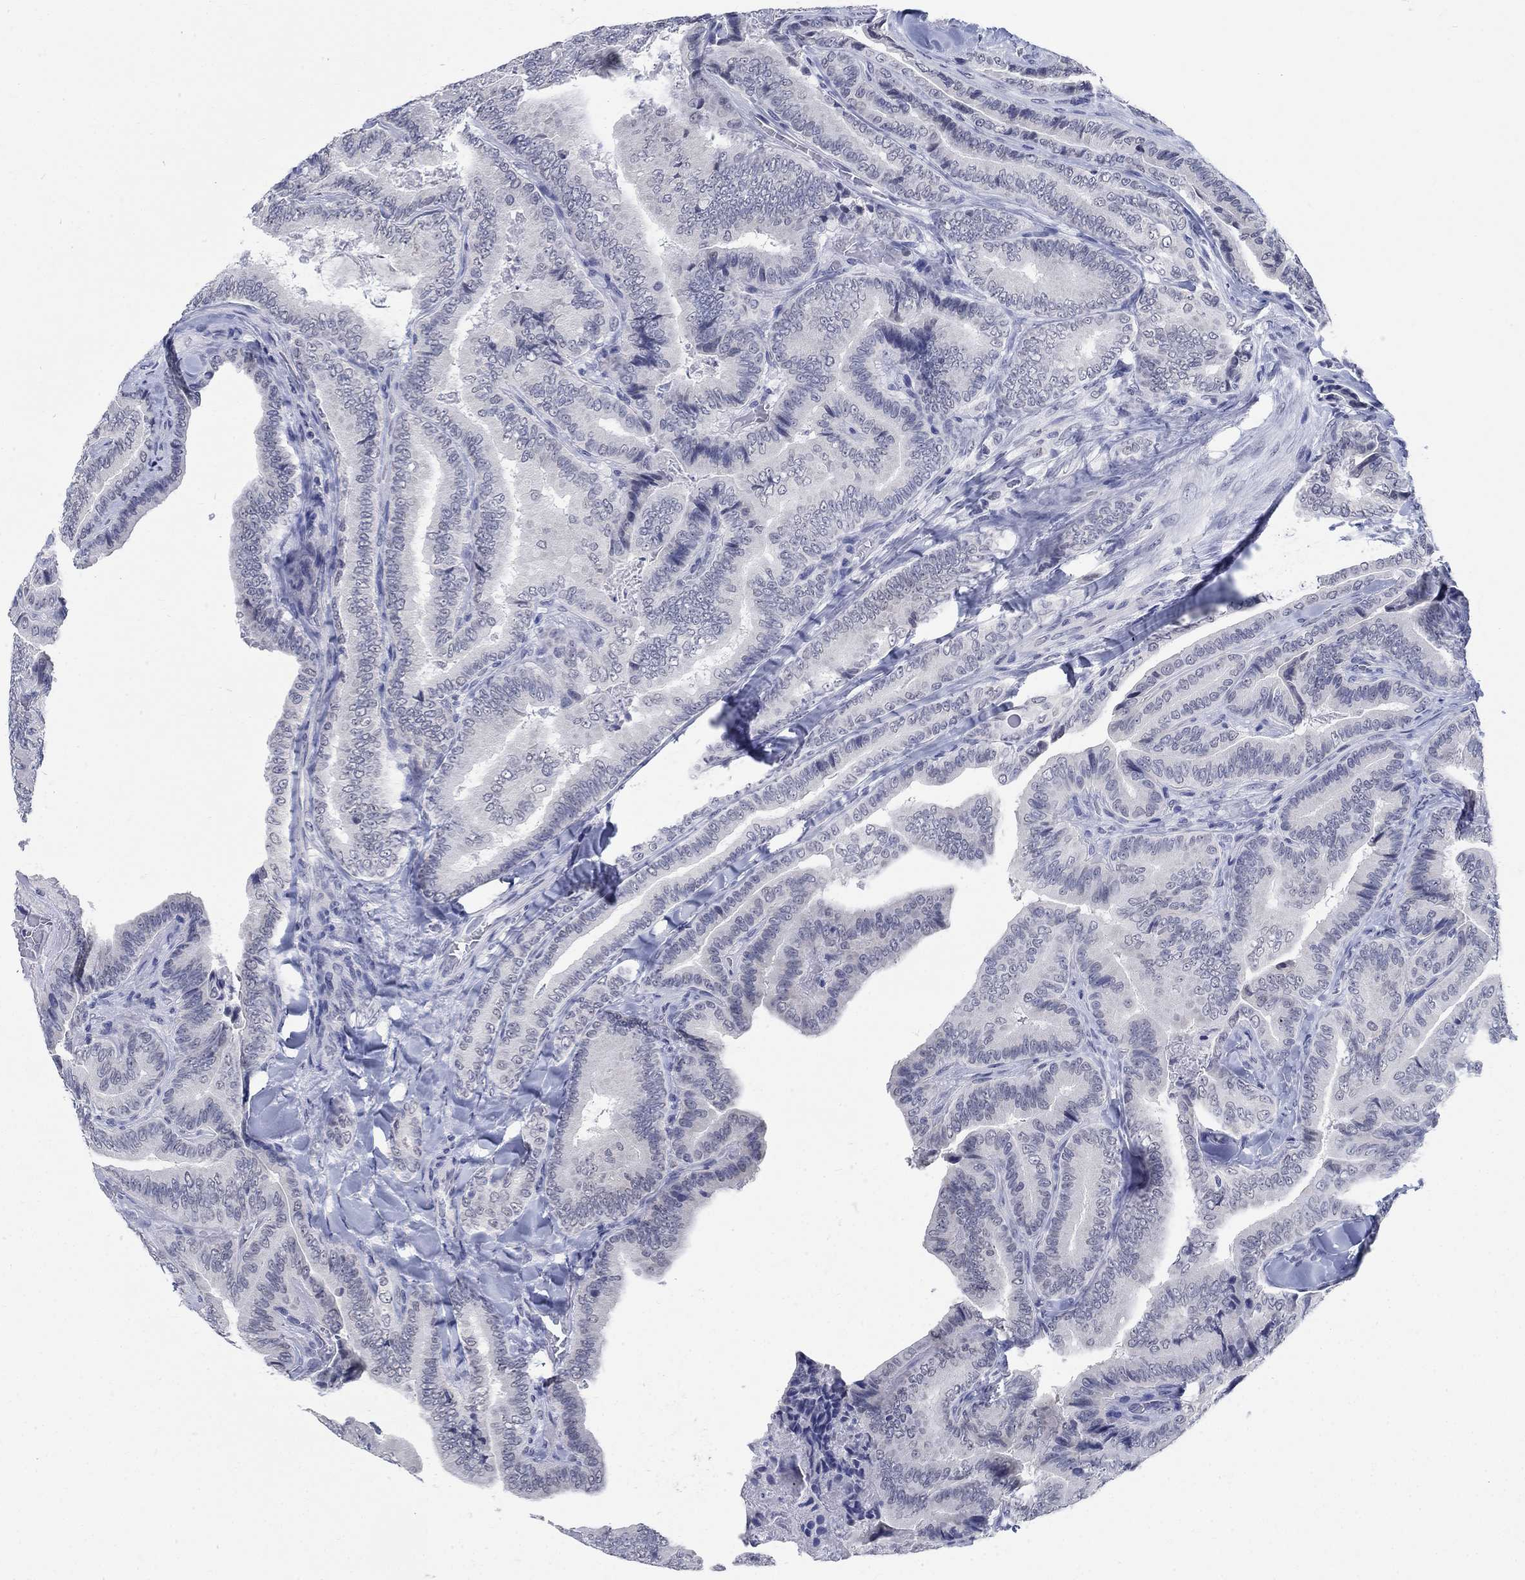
{"staining": {"intensity": "negative", "quantity": "none", "location": "none"}, "tissue": "thyroid cancer", "cell_type": "Tumor cells", "image_type": "cancer", "snomed": [{"axis": "morphology", "description": "Papillary adenocarcinoma, NOS"}, {"axis": "topography", "description": "Thyroid gland"}], "caption": "Immunohistochemistry (IHC) micrograph of neoplastic tissue: human papillary adenocarcinoma (thyroid) stained with DAB (3,3'-diaminobenzidine) displays no significant protein staining in tumor cells.", "gene": "ANKS1B", "patient": {"sex": "male", "age": 61}}